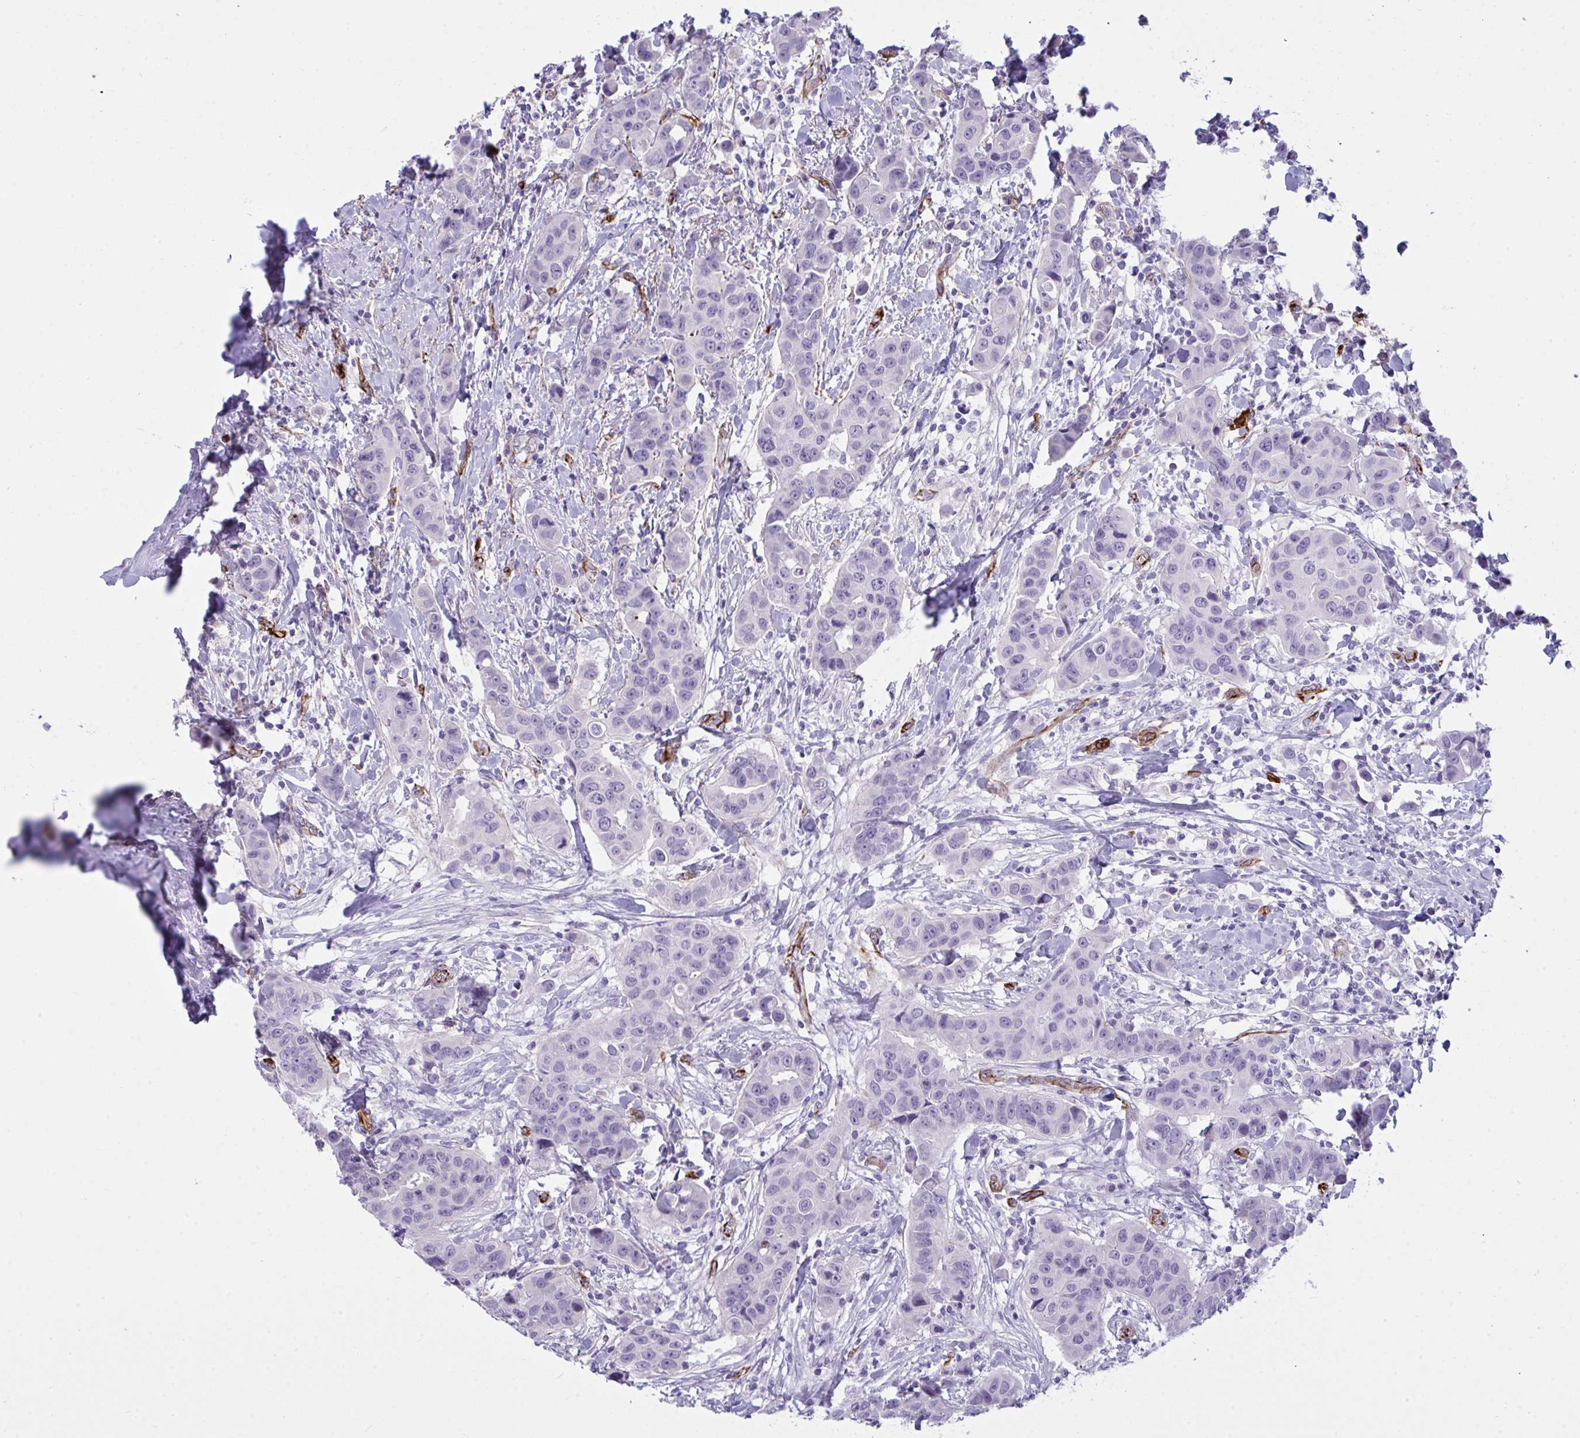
{"staining": {"intensity": "negative", "quantity": "none", "location": "none"}, "tissue": "breast cancer", "cell_type": "Tumor cells", "image_type": "cancer", "snomed": [{"axis": "morphology", "description": "Duct carcinoma"}, {"axis": "topography", "description": "Breast"}], "caption": "Immunohistochemical staining of breast invasive ductal carcinoma exhibits no significant positivity in tumor cells.", "gene": "SLC35B1", "patient": {"sex": "female", "age": 24}}